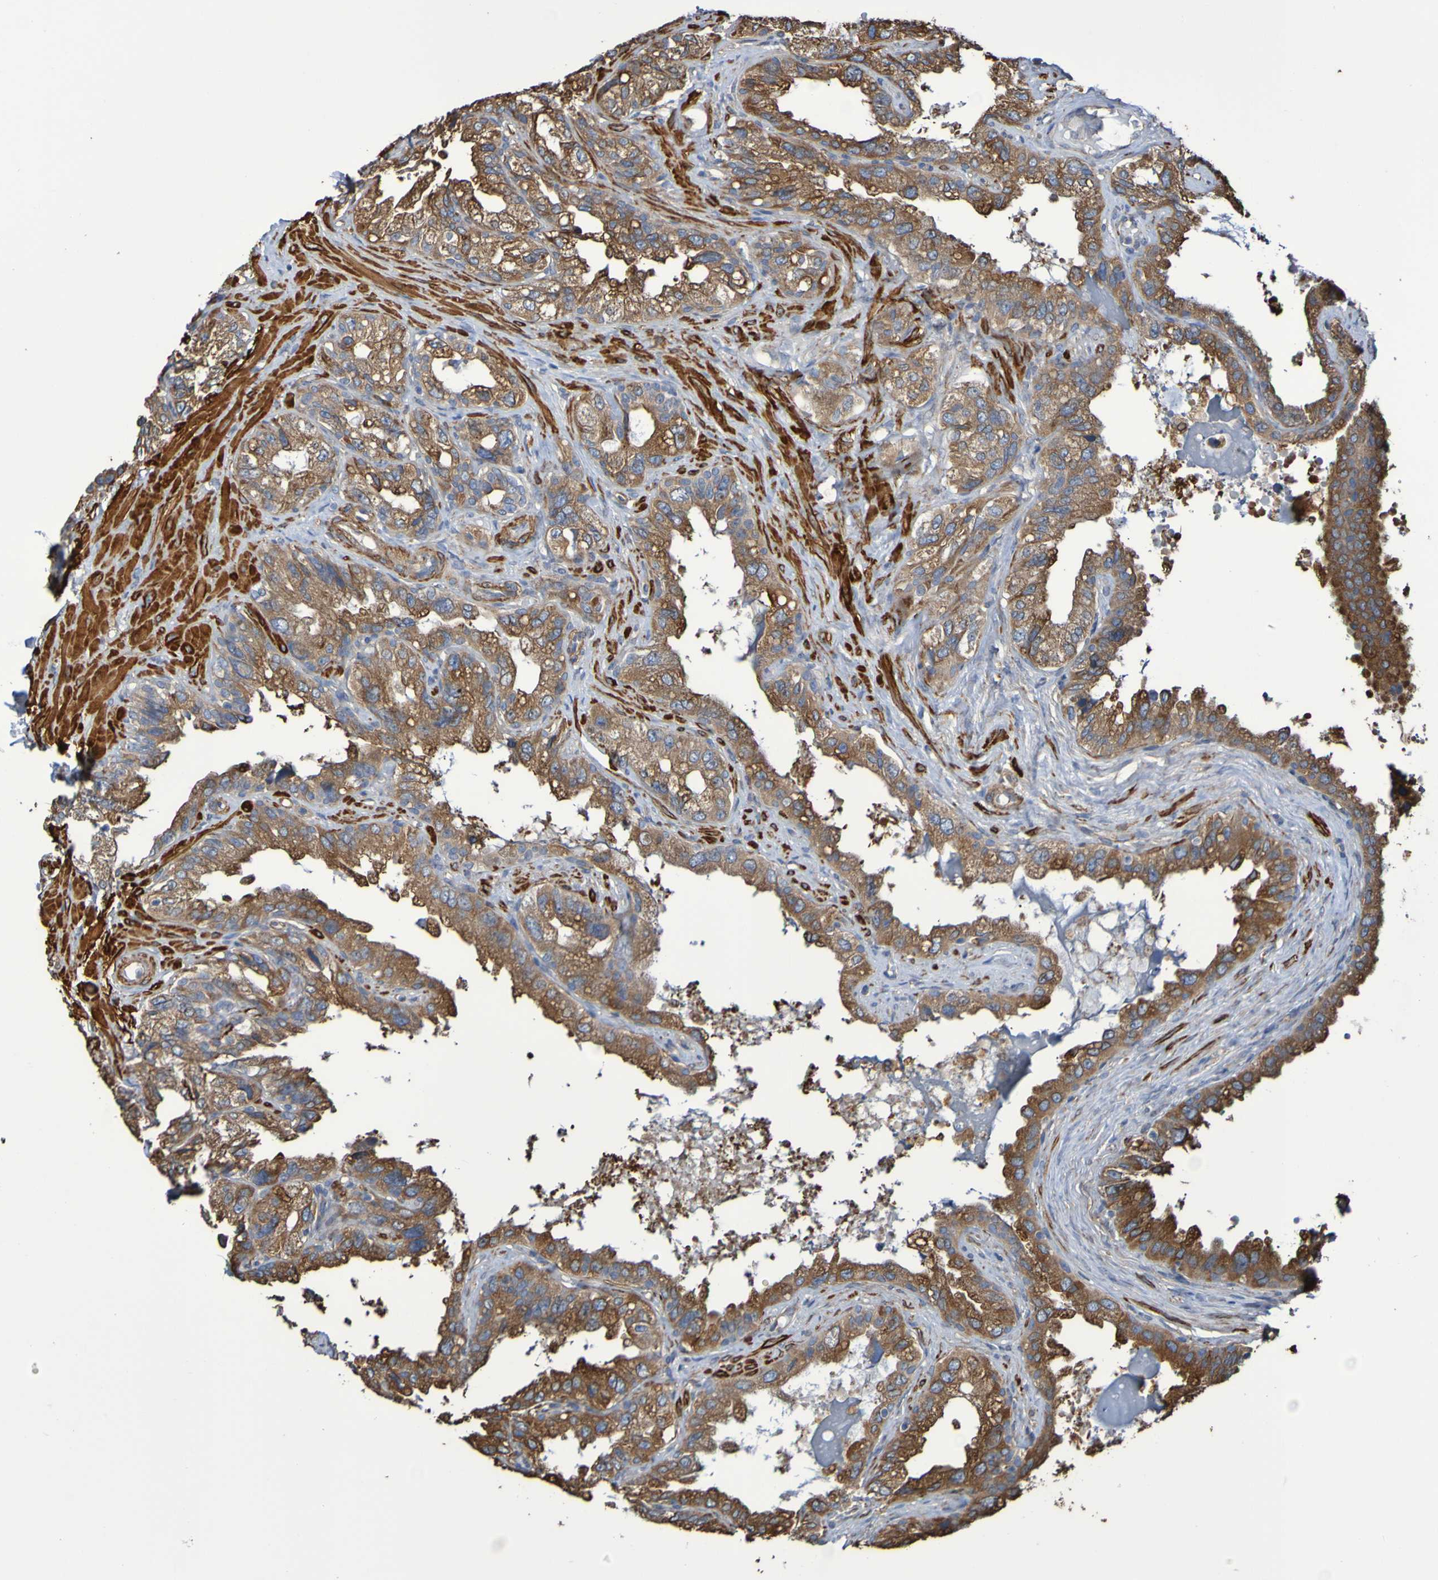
{"staining": {"intensity": "moderate", "quantity": ">75%", "location": "cytoplasmic/membranous"}, "tissue": "seminal vesicle", "cell_type": "Glandular cells", "image_type": "normal", "snomed": [{"axis": "morphology", "description": "Normal tissue, NOS"}, {"axis": "topography", "description": "Seminal veicle"}], "caption": "Glandular cells show moderate cytoplasmic/membranous expression in approximately >75% of cells in benign seminal vesicle.", "gene": "RAB11A", "patient": {"sex": "male", "age": 68}}